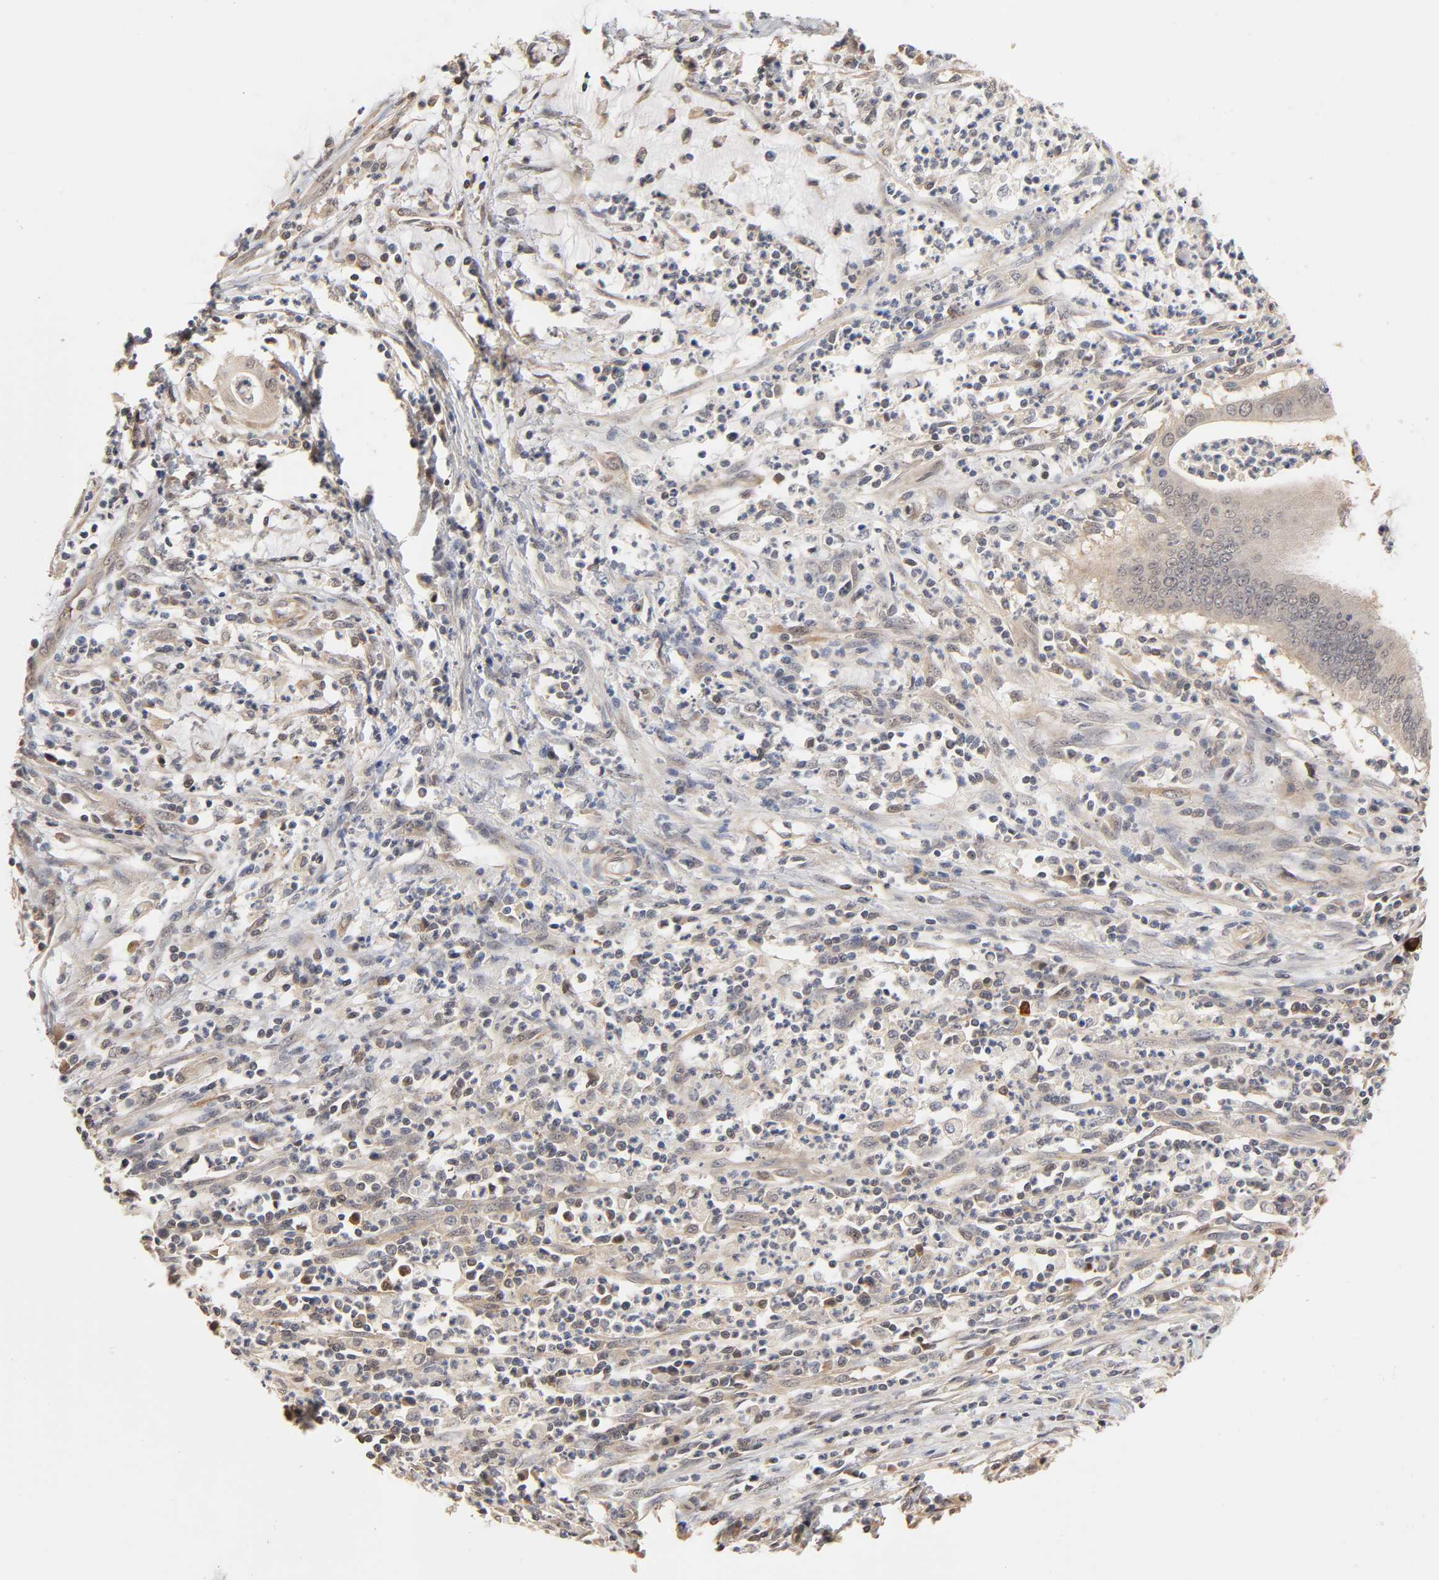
{"staining": {"intensity": "weak", "quantity": "<25%", "location": "cytoplasmic/membranous"}, "tissue": "cervical cancer", "cell_type": "Tumor cells", "image_type": "cancer", "snomed": [{"axis": "morphology", "description": "Adenocarcinoma, NOS"}, {"axis": "topography", "description": "Cervix"}], "caption": "DAB (3,3'-diaminobenzidine) immunohistochemical staining of human cervical cancer exhibits no significant staining in tumor cells.", "gene": "PDE5A", "patient": {"sex": "female", "age": 36}}